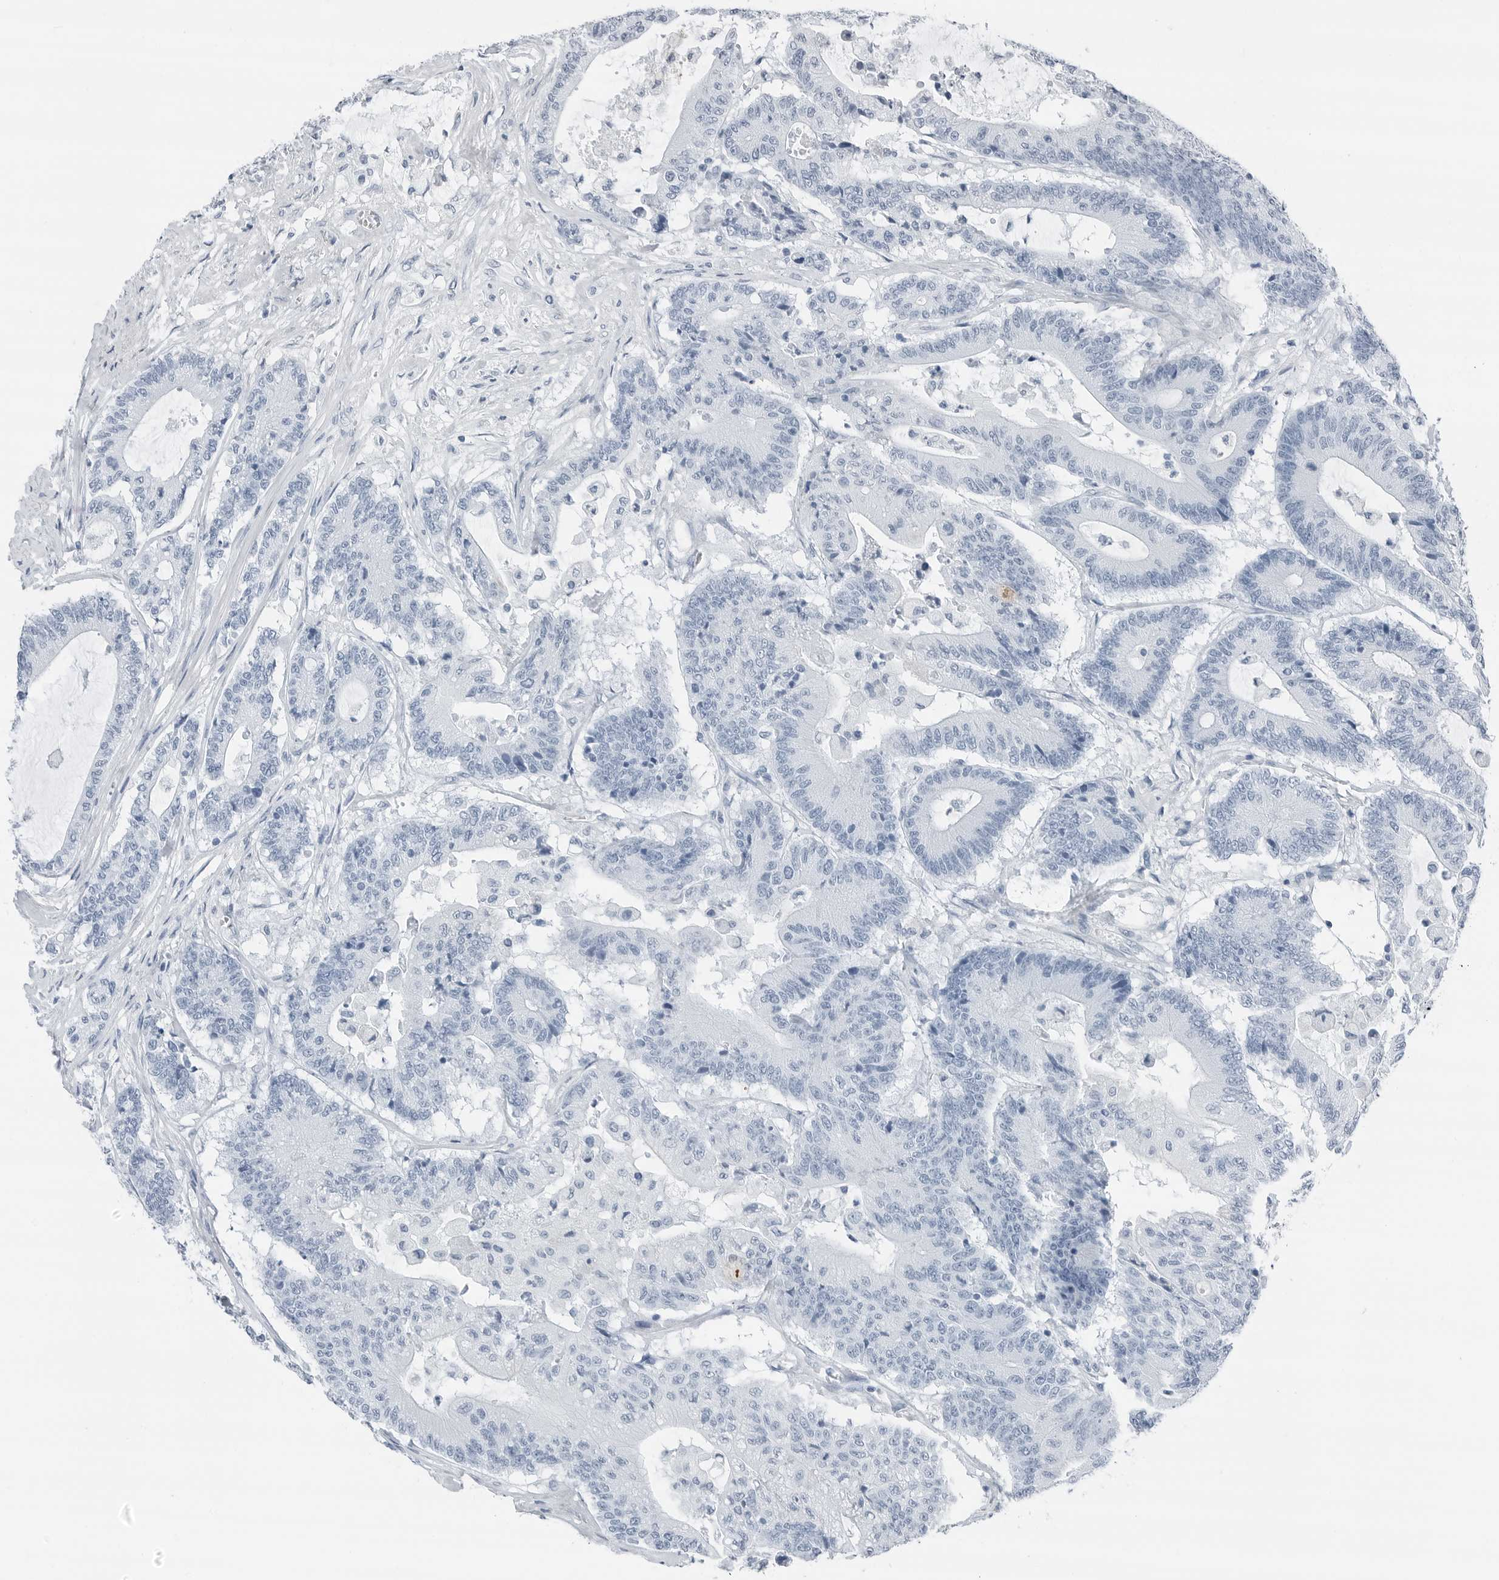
{"staining": {"intensity": "negative", "quantity": "none", "location": "none"}, "tissue": "colorectal cancer", "cell_type": "Tumor cells", "image_type": "cancer", "snomed": [{"axis": "morphology", "description": "Adenocarcinoma, NOS"}, {"axis": "topography", "description": "Colon"}], "caption": "Tumor cells are negative for protein expression in human colorectal adenocarcinoma.", "gene": "SLPI", "patient": {"sex": "female", "age": 84}}